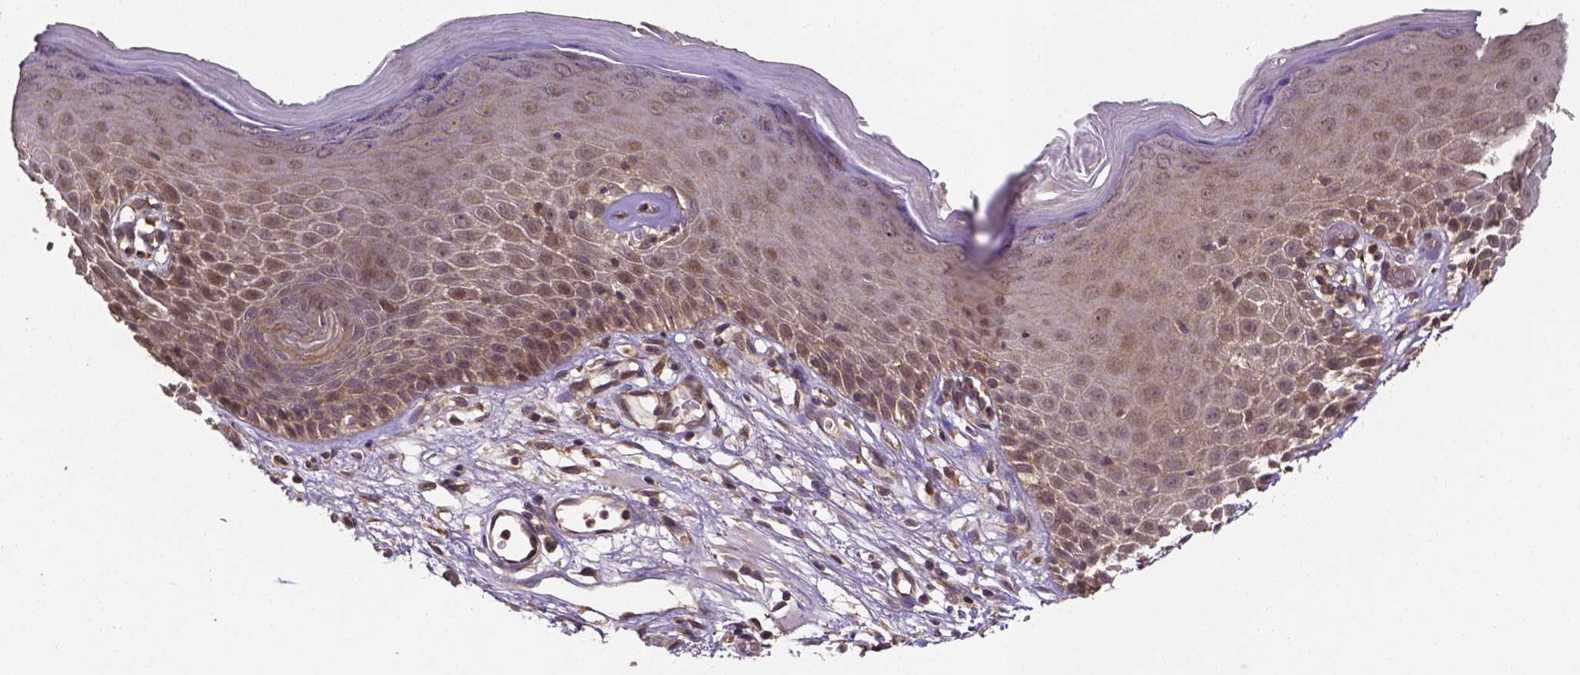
{"staining": {"intensity": "moderate", "quantity": ">75%", "location": "cytoplasmic/membranous,nuclear"}, "tissue": "skin", "cell_type": "Epidermal cells", "image_type": "normal", "snomed": [{"axis": "morphology", "description": "Normal tissue, NOS"}, {"axis": "topography", "description": "Vulva"}], "caption": "Immunohistochemistry (IHC) image of benign skin: human skin stained using IHC demonstrates medium levels of moderate protein expression localized specifically in the cytoplasmic/membranous,nuclear of epidermal cells, appearing as a cytoplasmic/membranous,nuclear brown color.", "gene": "RNF123", "patient": {"sex": "female", "age": 68}}